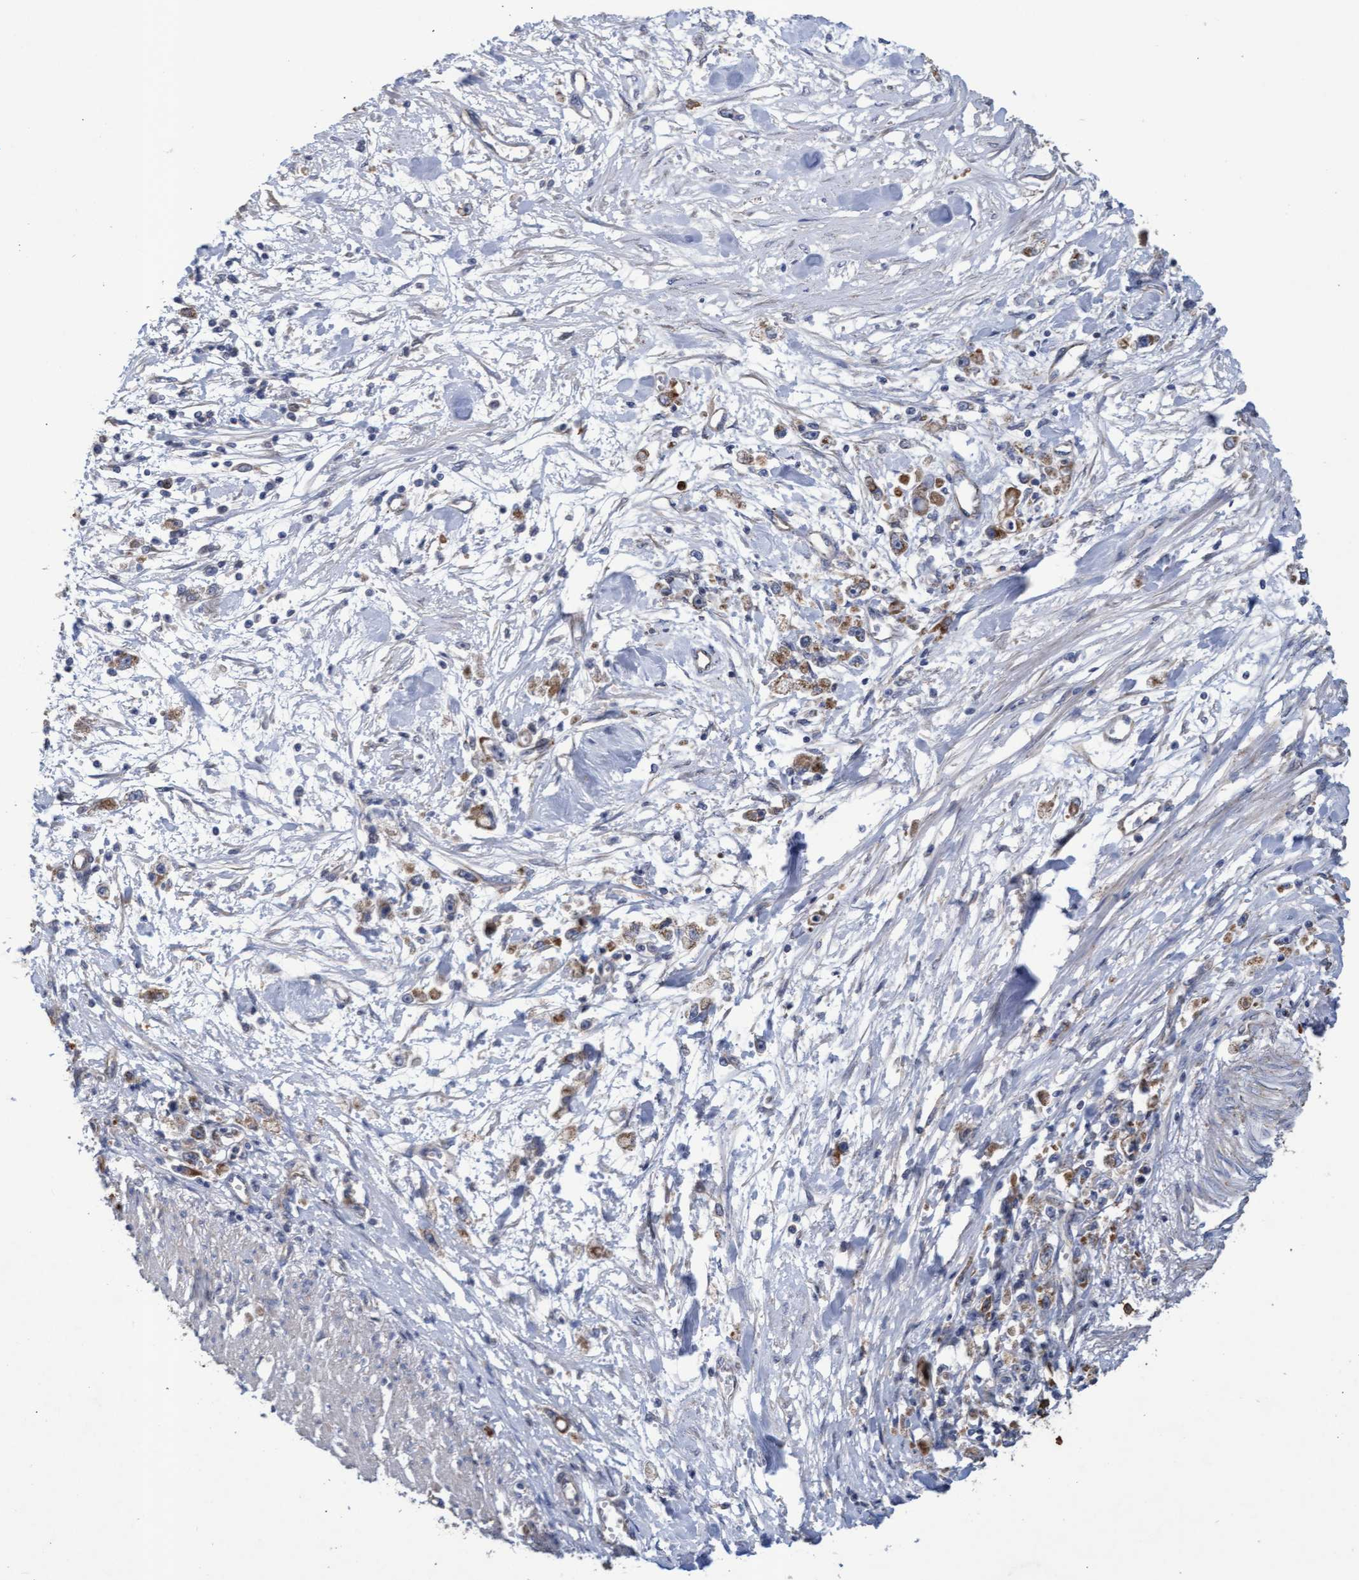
{"staining": {"intensity": "moderate", "quantity": ">75%", "location": "cytoplasmic/membranous"}, "tissue": "stomach cancer", "cell_type": "Tumor cells", "image_type": "cancer", "snomed": [{"axis": "morphology", "description": "Adenocarcinoma, NOS"}, {"axis": "topography", "description": "Stomach"}], "caption": "Adenocarcinoma (stomach) stained for a protein (brown) reveals moderate cytoplasmic/membranous positive staining in approximately >75% of tumor cells.", "gene": "MRPL38", "patient": {"sex": "female", "age": 59}}